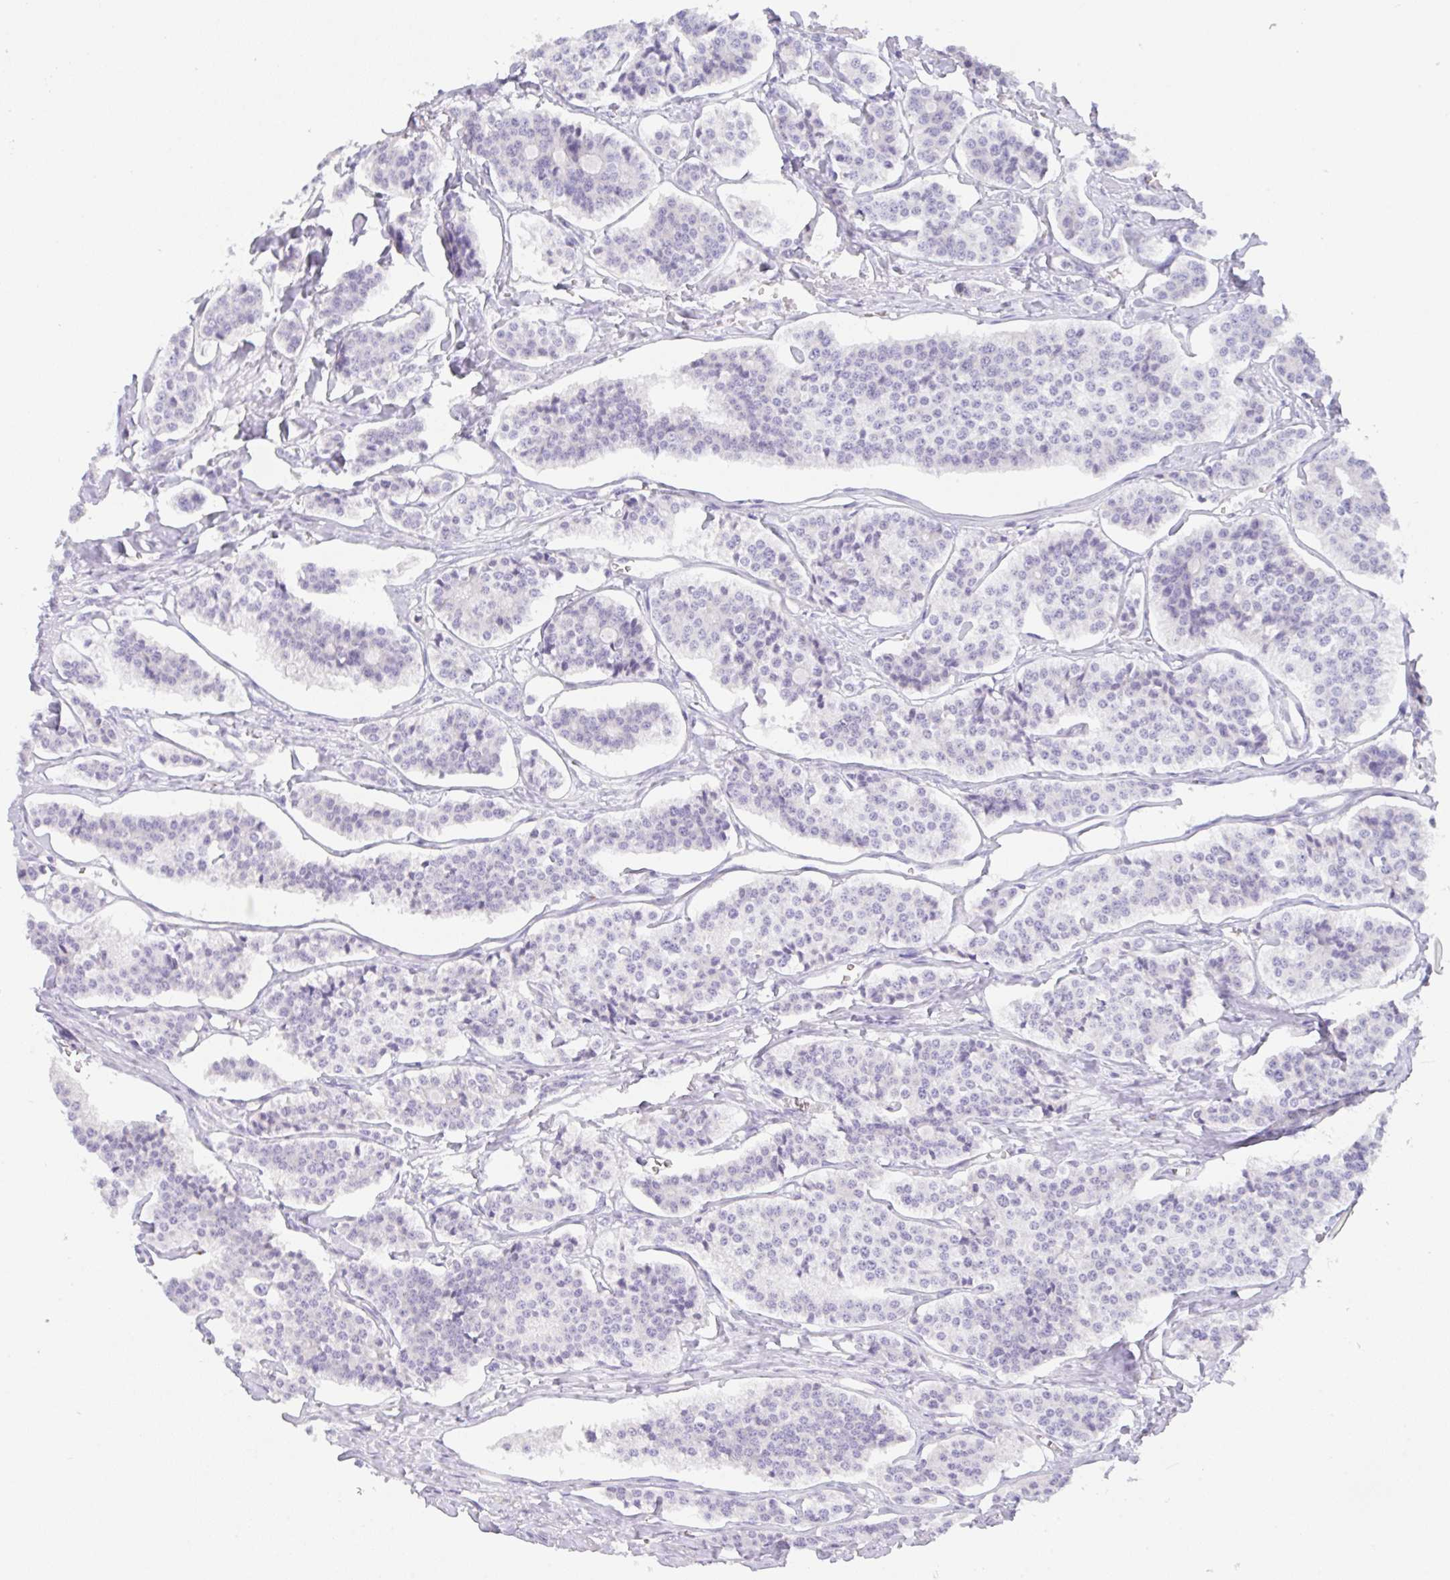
{"staining": {"intensity": "negative", "quantity": "none", "location": "none"}, "tissue": "carcinoid", "cell_type": "Tumor cells", "image_type": "cancer", "snomed": [{"axis": "morphology", "description": "Carcinoid, malignant, NOS"}, {"axis": "topography", "description": "Small intestine"}], "caption": "Immunohistochemistry (IHC) of human carcinoid exhibits no staining in tumor cells. Nuclei are stained in blue.", "gene": "TRAF4", "patient": {"sex": "male", "age": 63}}